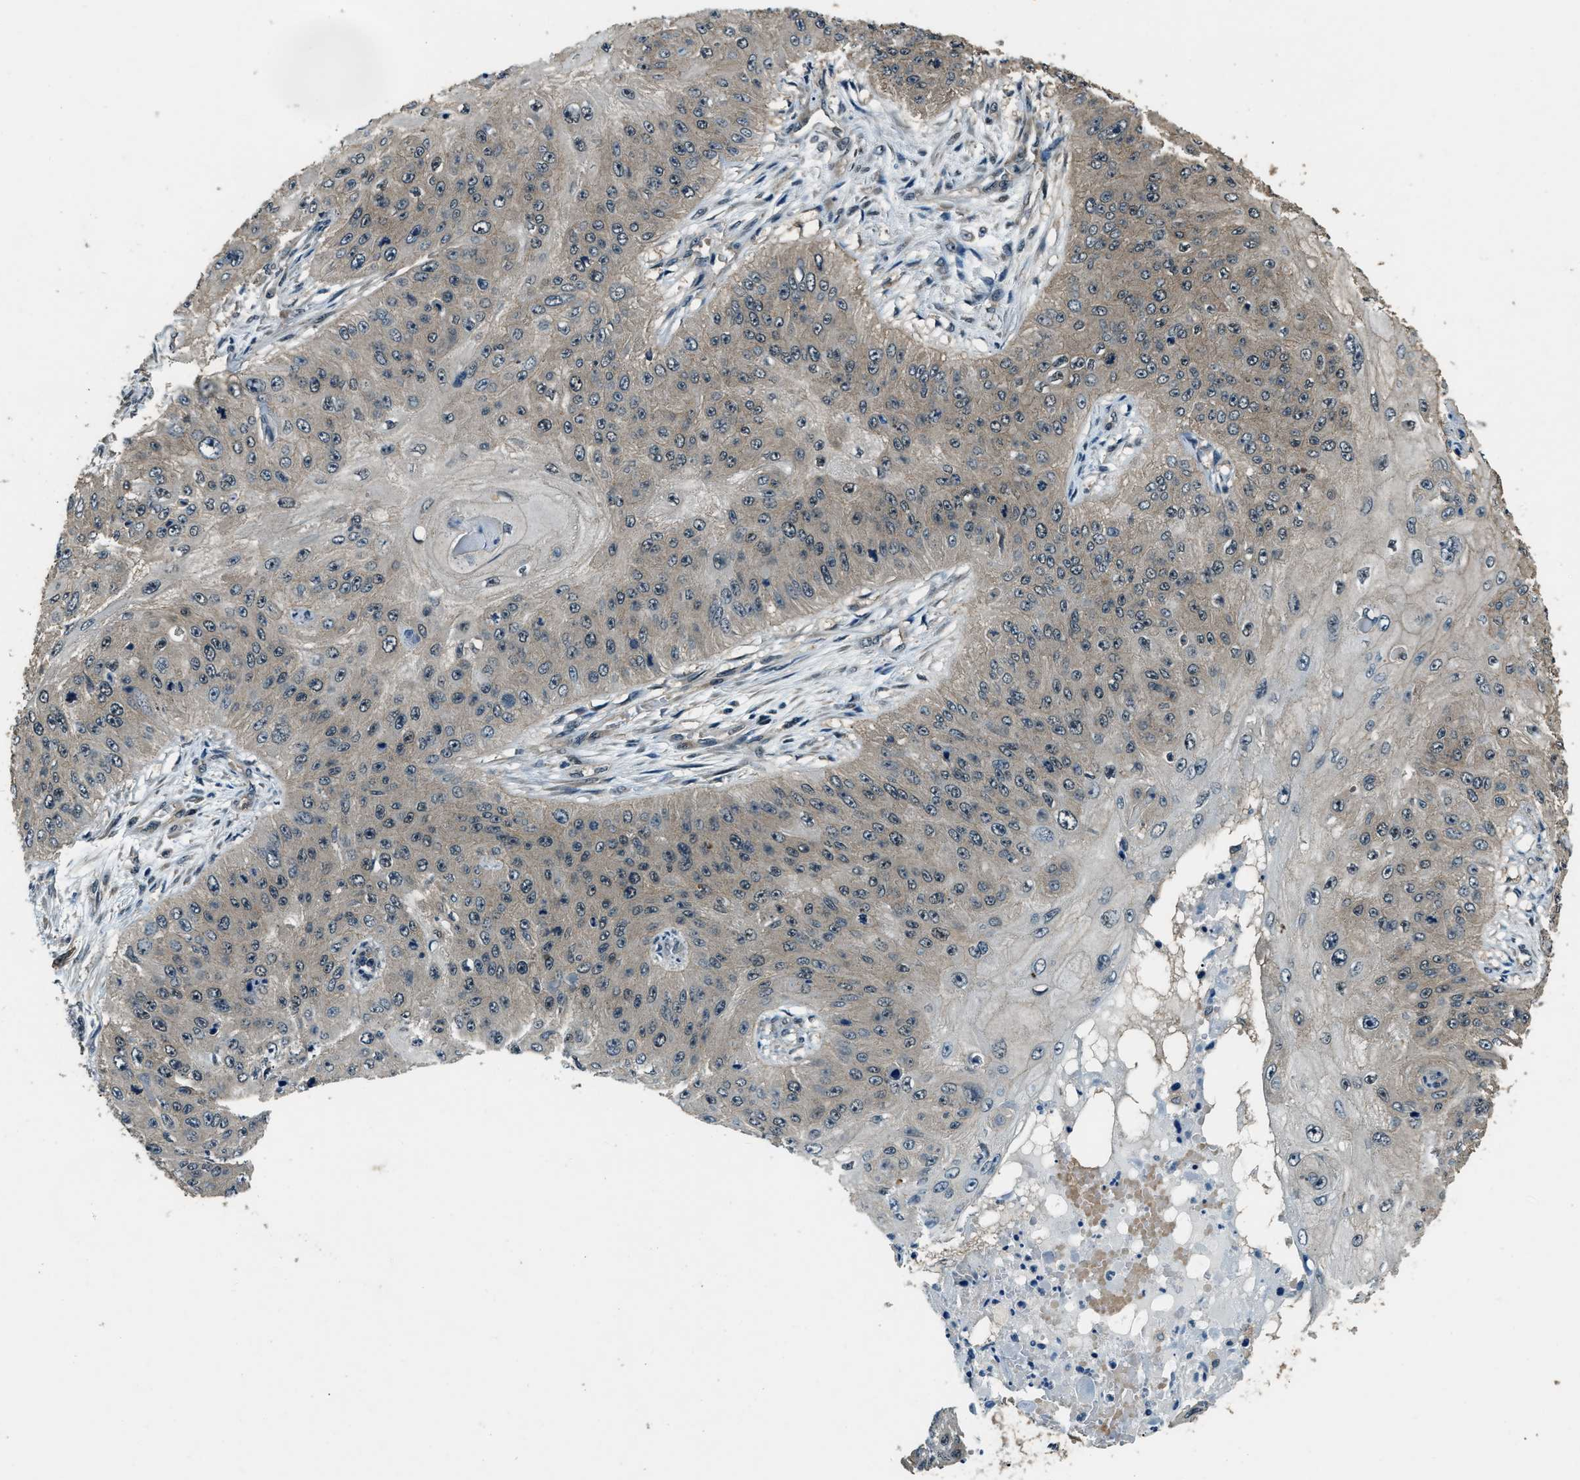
{"staining": {"intensity": "weak", "quantity": ">75%", "location": "cytoplasmic/membranous"}, "tissue": "skin cancer", "cell_type": "Tumor cells", "image_type": "cancer", "snomed": [{"axis": "morphology", "description": "Squamous cell carcinoma, NOS"}, {"axis": "topography", "description": "Skin"}], "caption": "Immunohistochemistry histopathology image of skin cancer (squamous cell carcinoma) stained for a protein (brown), which exhibits low levels of weak cytoplasmic/membranous expression in approximately >75% of tumor cells.", "gene": "NUDCD3", "patient": {"sex": "female", "age": 80}}